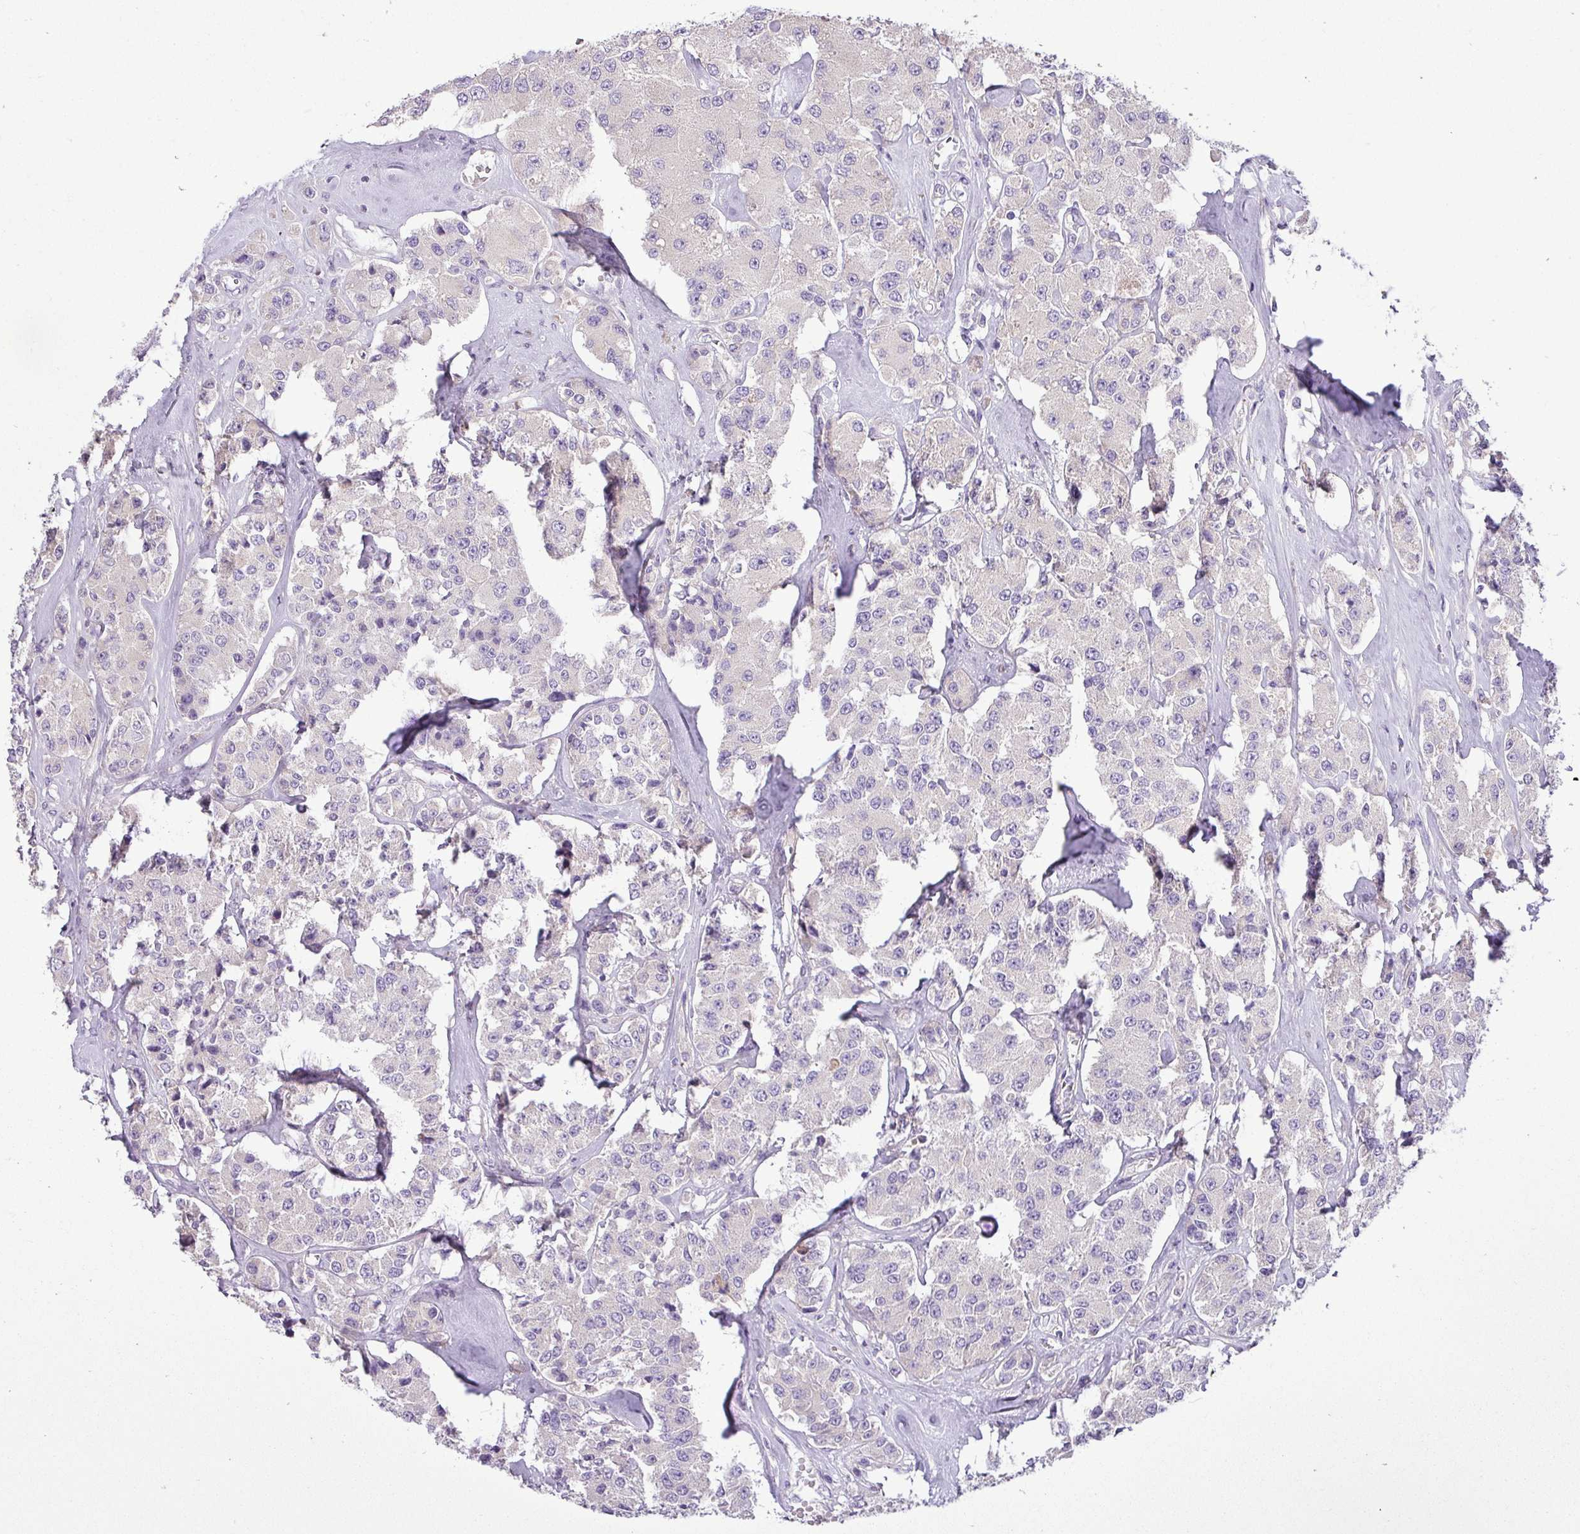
{"staining": {"intensity": "negative", "quantity": "none", "location": "none"}, "tissue": "carcinoid", "cell_type": "Tumor cells", "image_type": "cancer", "snomed": [{"axis": "morphology", "description": "Carcinoid, malignant, NOS"}, {"axis": "topography", "description": "Pancreas"}], "caption": "Malignant carcinoid stained for a protein using immunohistochemistry (IHC) demonstrates no staining tumor cells.", "gene": "MOCS3", "patient": {"sex": "male", "age": 41}}